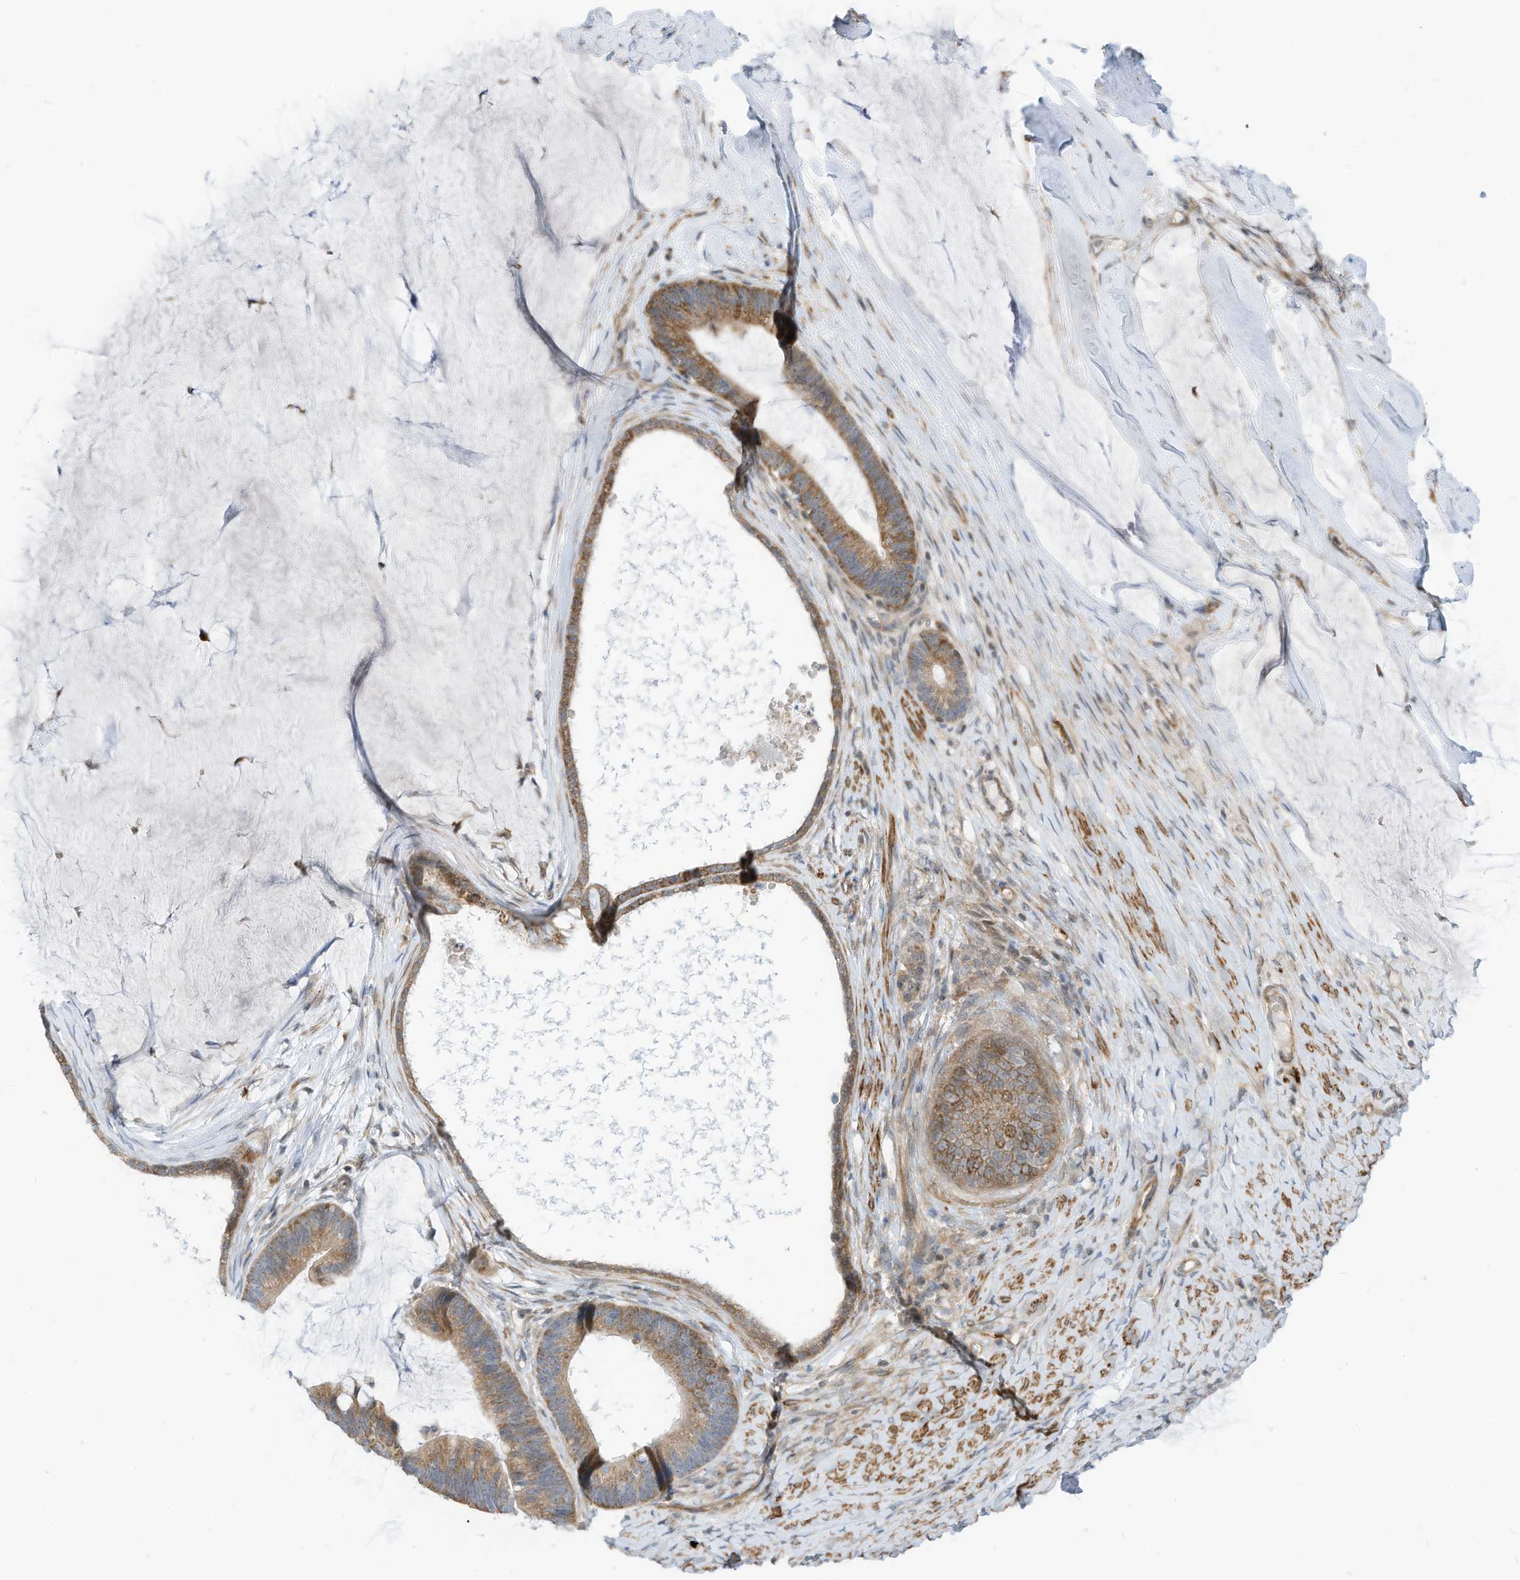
{"staining": {"intensity": "moderate", "quantity": ">75%", "location": "cytoplasmic/membranous"}, "tissue": "ovarian cancer", "cell_type": "Tumor cells", "image_type": "cancer", "snomed": [{"axis": "morphology", "description": "Cystadenocarcinoma, mucinous, NOS"}, {"axis": "topography", "description": "Ovary"}], "caption": "A high-resolution photomicrograph shows immunohistochemistry staining of ovarian mucinous cystadenocarcinoma, which reveals moderate cytoplasmic/membranous expression in about >75% of tumor cells.", "gene": "GPATCH3", "patient": {"sex": "female", "age": 61}}